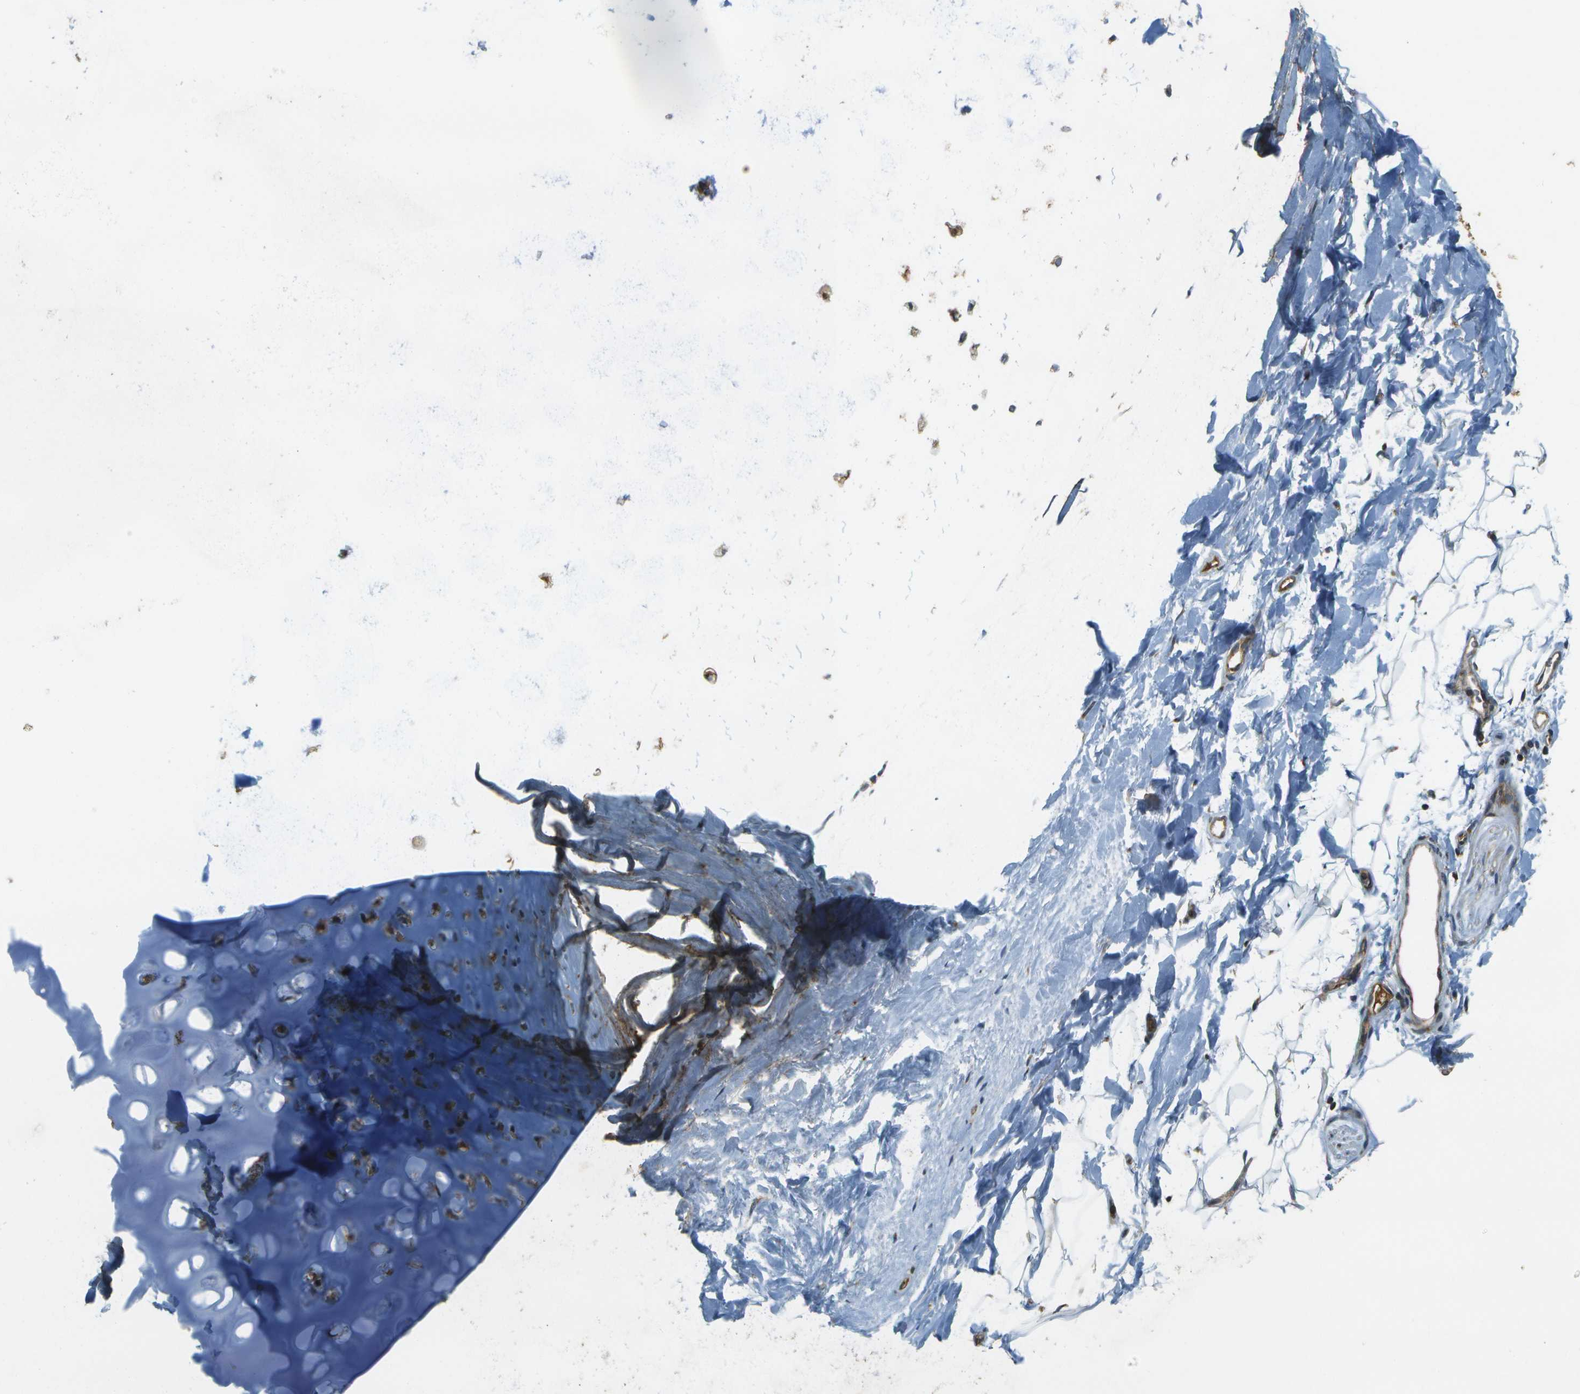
{"staining": {"intensity": "negative", "quantity": "none", "location": "none"}, "tissue": "adipose tissue", "cell_type": "Adipocytes", "image_type": "normal", "snomed": [{"axis": "morphology", "description": "Normal tissue, NOS"}, {"axis": "topography", "description": "Cartilage tissue"}, {"axis": "topography", "description": "Bronchus"}], "caption": "Immunohistochemistry (IHC) photomicrograph of benign adipose tissue: adipose tissue stained with DAB (3,3'-diaminobenzidine) demonstrates no significant protein expression in adipocytes. (Immunohistochemistry, brightfield microscopy, high magnification).", "gene": "LRP12", "patient": {"sex": "female", "age": 53}}